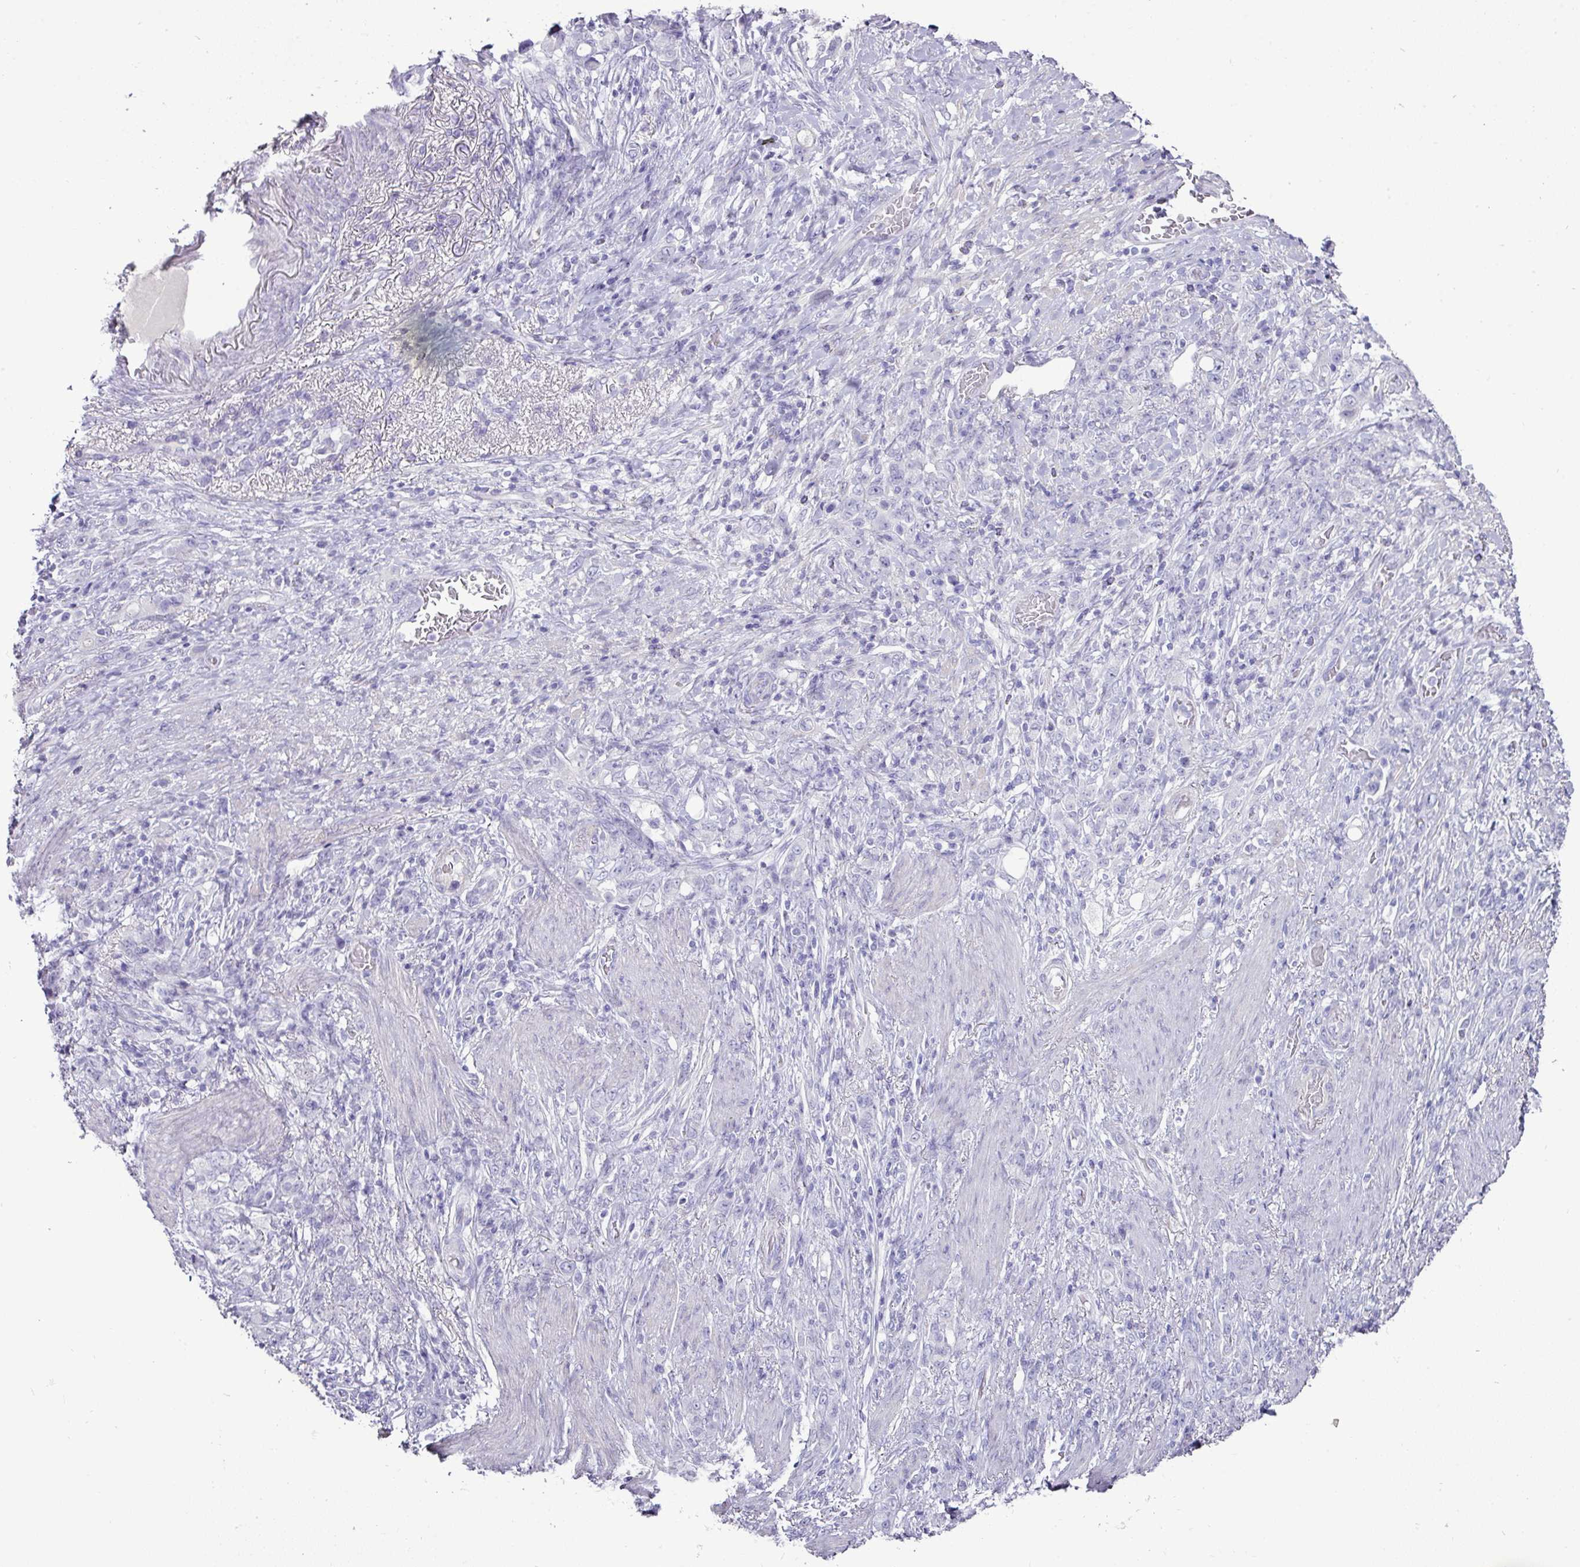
{"staining": {"intensity": "negative", "quantity": "none", "location": "none"}, "tissue": "stomach cancer", "cell_type": "Tumor cells", "image_type": "cancer", "snomed": [{"axis": "morphology", "description": "Adenocarcinoma, NOS"}, {"axis": "topography", "description": "Stomach"}], "caption": "Tumor cells show no significant staining in adenocarcinoma (stomach).", "gene": "GSTA3", "patient": {"sex": "female", "age": 79}}